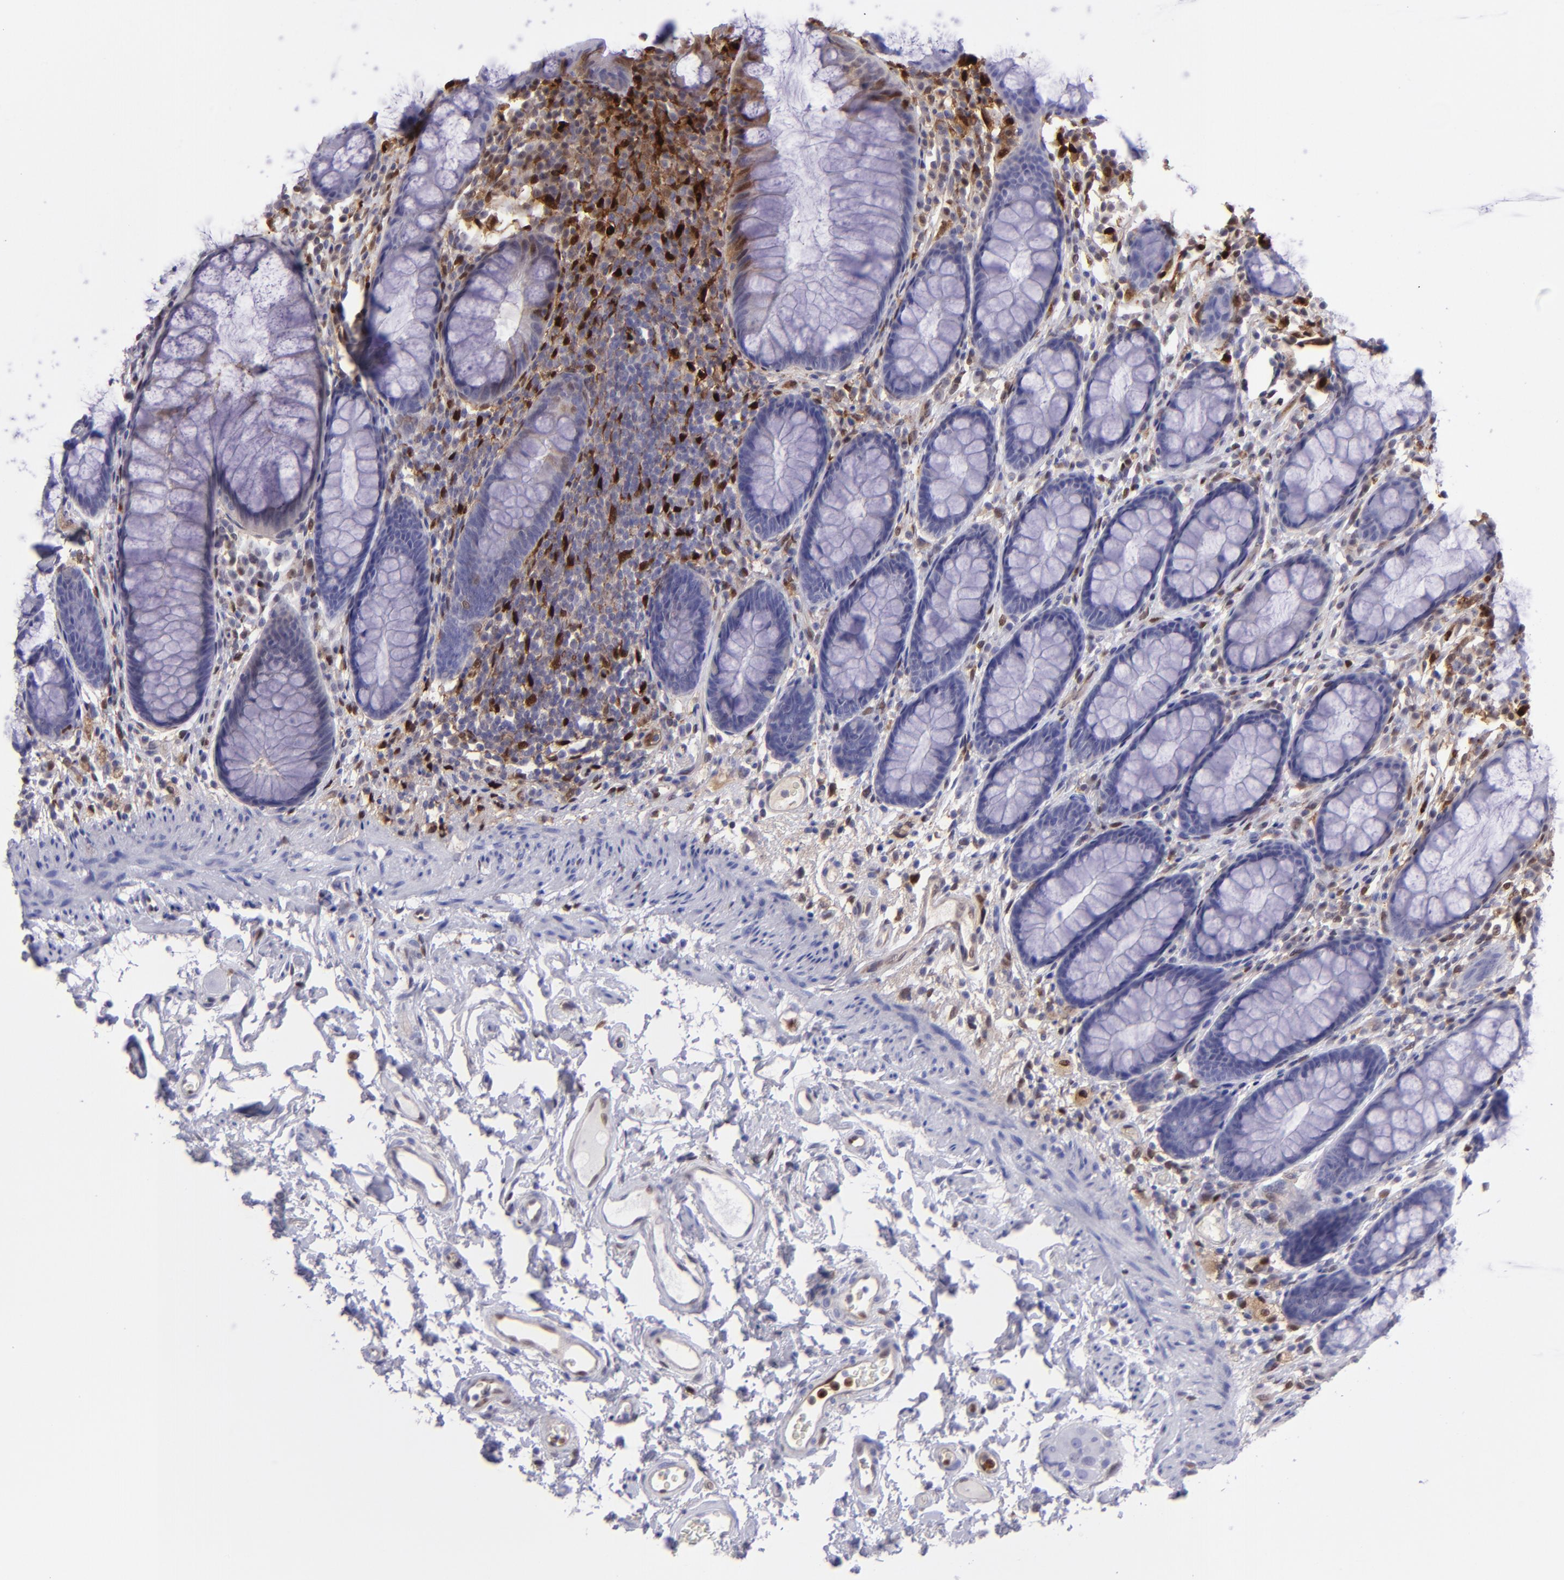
{"staining": {"intensity": "negative", "quantity": "none", "location": "none"}, "tissue": "rectum", "cell_type": "Glandular cells", "image_type": "normal", "snomed": [{"axis": "morphology", "description": "Normal tissue, NOS"}, {"axis": "topography", "description": "Rectum"}], "caption": "This is an immunohistochemistry micrograph of benign human rectum. There is no staining in glandular cells.", "gene": "TYMP", "patient": {"sex": "male", "age": 92}}